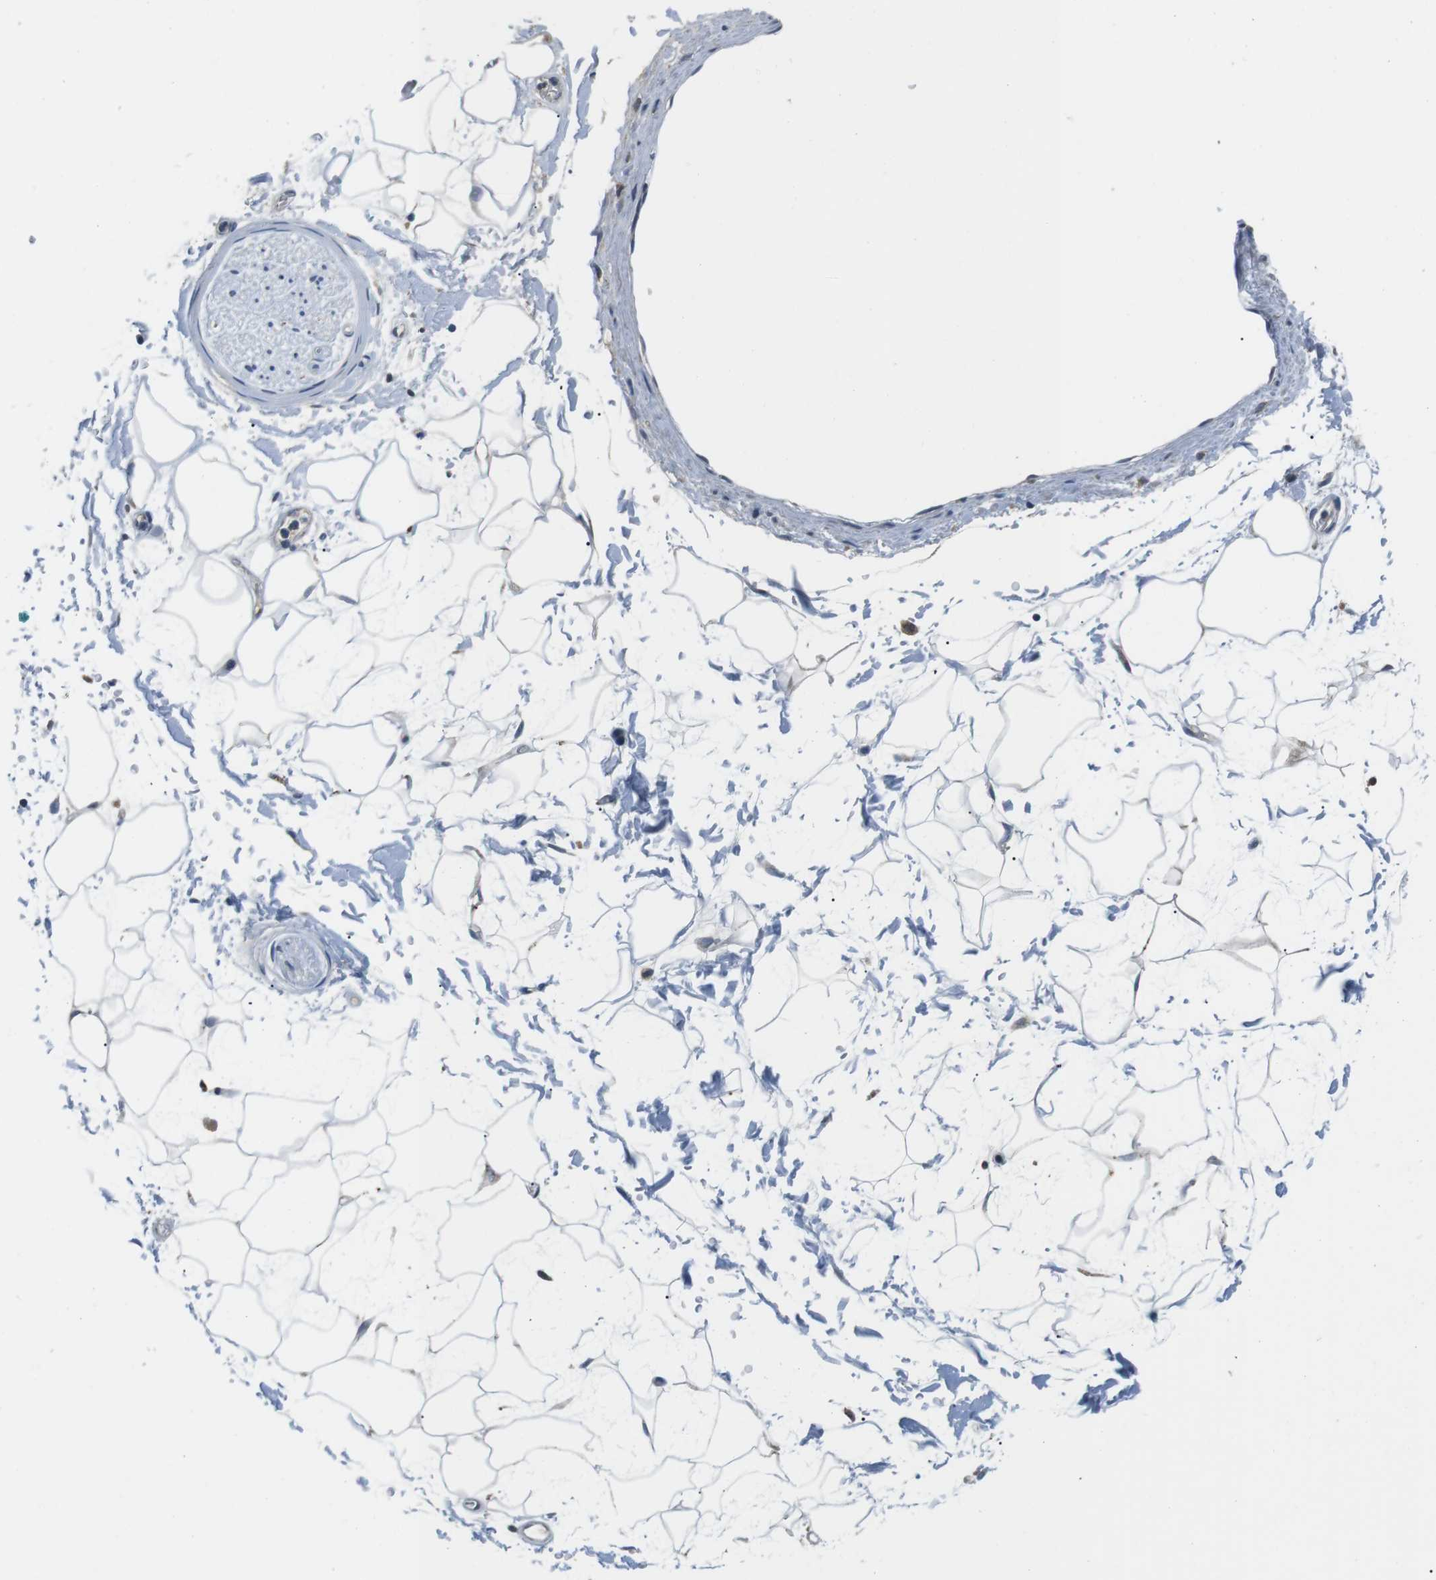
{"staining": {"intensity": "moderate", "quantity": "25%-75%", "location": "cytoplasmic/membranous"}, "tissue": "adipose tissue", "cell_type": "Adipocytes", "image_type": "normal", "snomed": [{"axis": "morphology", "description": "Normal tissue, NOS"}, {"axis": "topography", "description": "Soft tissue"}], "caption": "DAB (3,3'-diaminobenzidine) immunohistochemical staining of benign adipose tissue demonstrates moderate cytoplasmic/membranous protein staining in approximately 25%-75% of adipocytes. (IHC, brightfield microscopy, high magnification).", "gene": "FAM3B", "patient": {"sex": "male", "age": 72}}